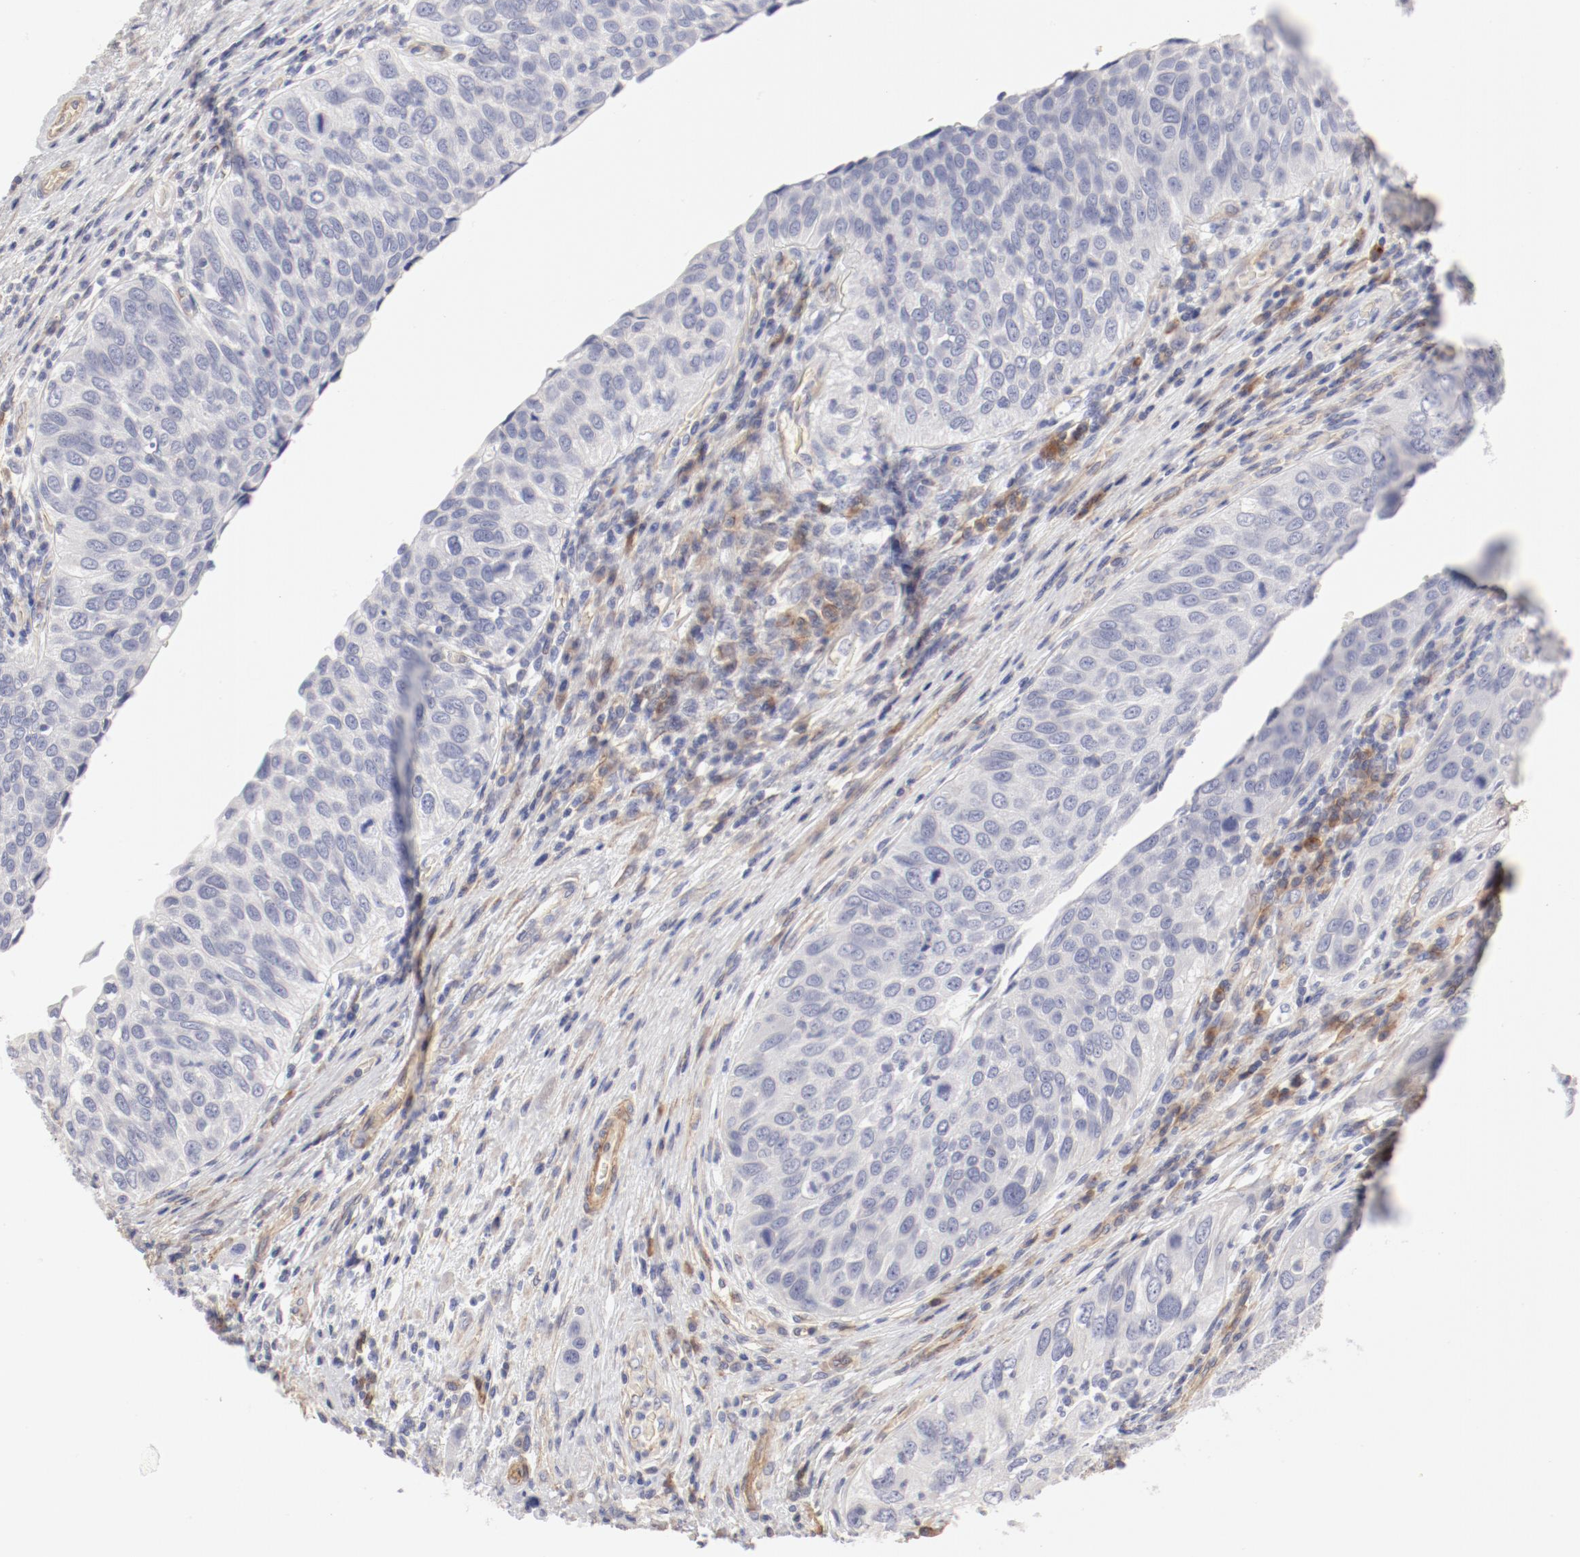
{"staining": {"intensity": "negative", "quantity": "none", "location": "none"}, "tissue": "urothelial cancer", "cell_type": "Tumor cells", "image_type": "cancer", "snomed": [{"axis": "morphology", "description": "Urothelial carcinoma, High grade"}, {"axis": "topography", "description": "Urinary bladder"}], "caption": "Human urothelial cancer stained for a protein using immunohistochemistry (IHC) reveals no positivity in tumor cells.", "gene": "LAX1", "patient": {"sex": "male", "age": 50}}